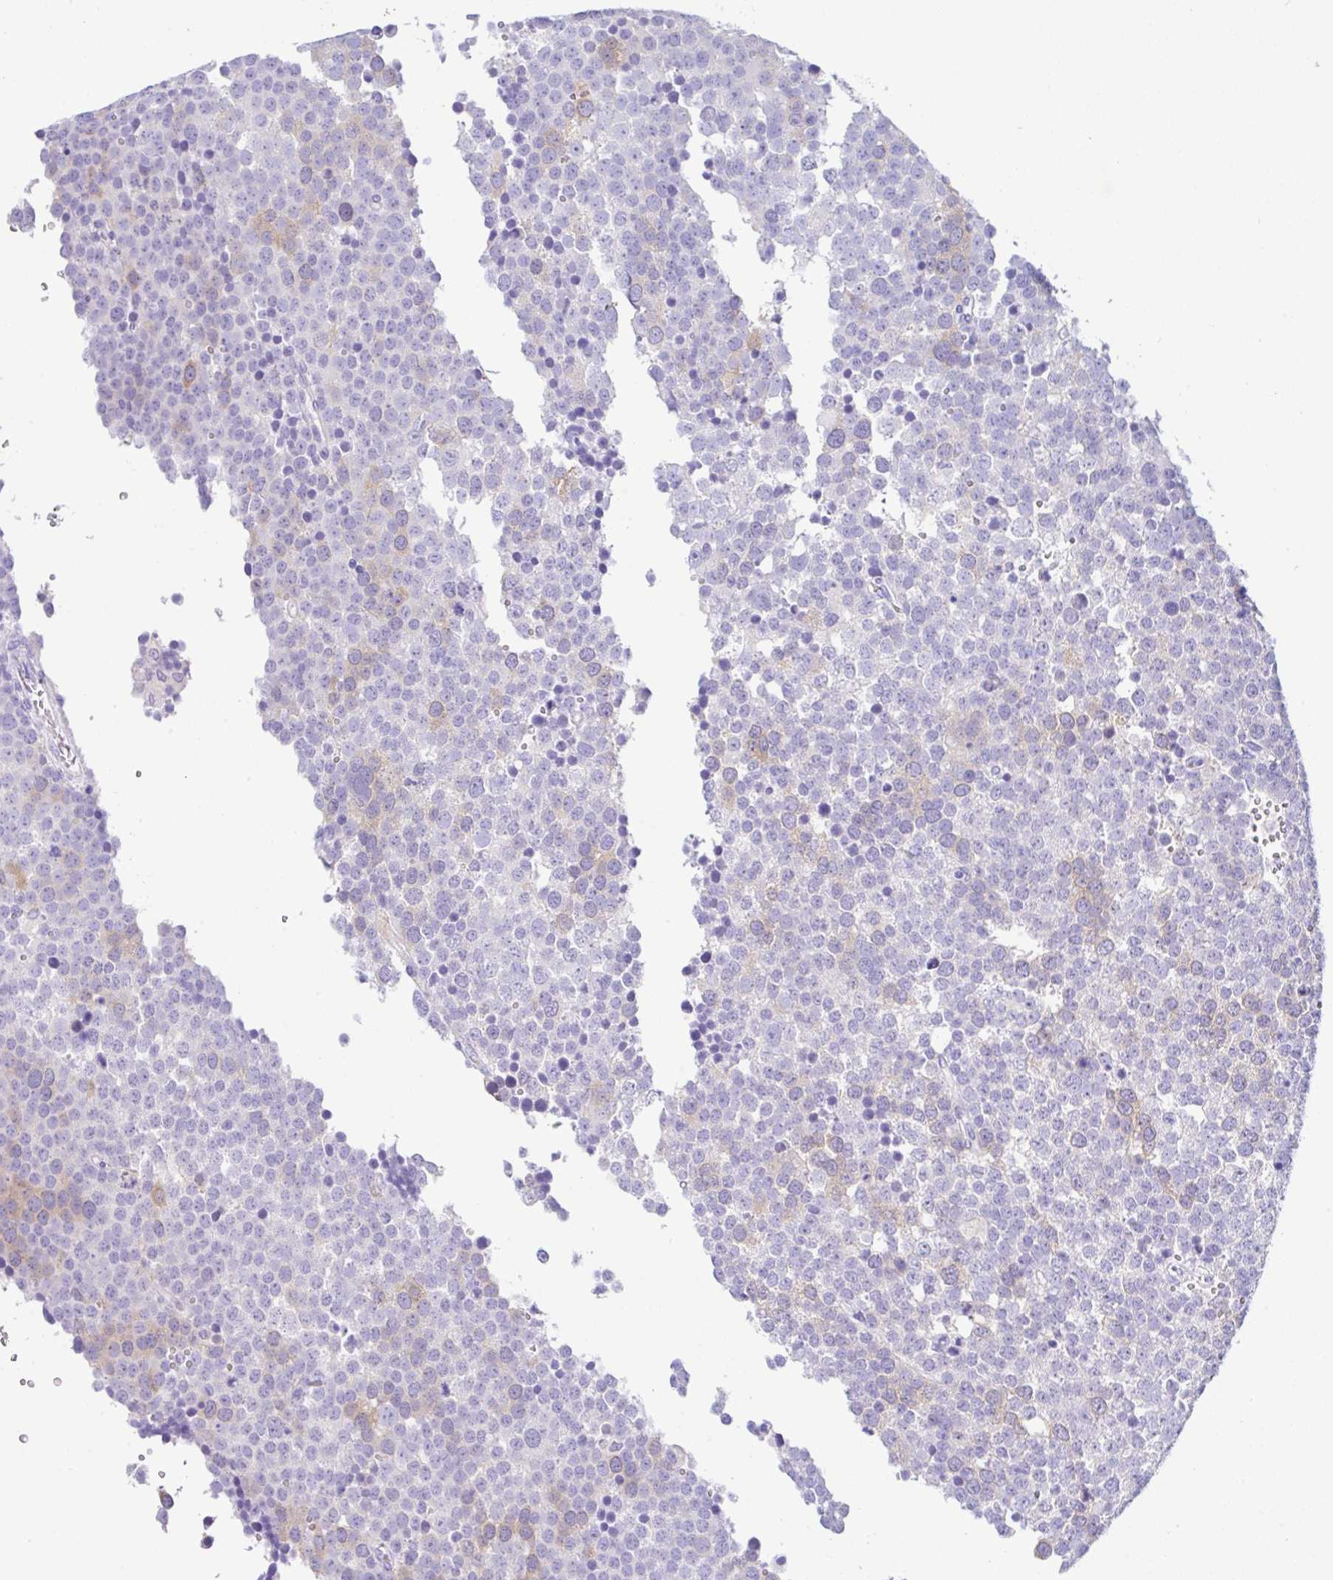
{"staining": {"intensity": "weak", "quantity": "<25%", "location": "cytoplasmic/membranous"}, "tissue": "testis cancer", "cell_type": "Tumor cells", "image_type": "cancer", "snomed": [{"axis": "morphology", "description": "Seminoma, NOS"}, {"axis": "topography", "description": "Testis"}], "caption": "High magnification brightfield microscopy of testis cancer stained with DAB (3,3'-diaminobenzidine) (brown) and counterstained with hematoxylin (blue): tumor cells show no significant staining. Nuclei are stained in blue.", "gene": "RRM2", "patient": {"sex": "male", "age": 71}}